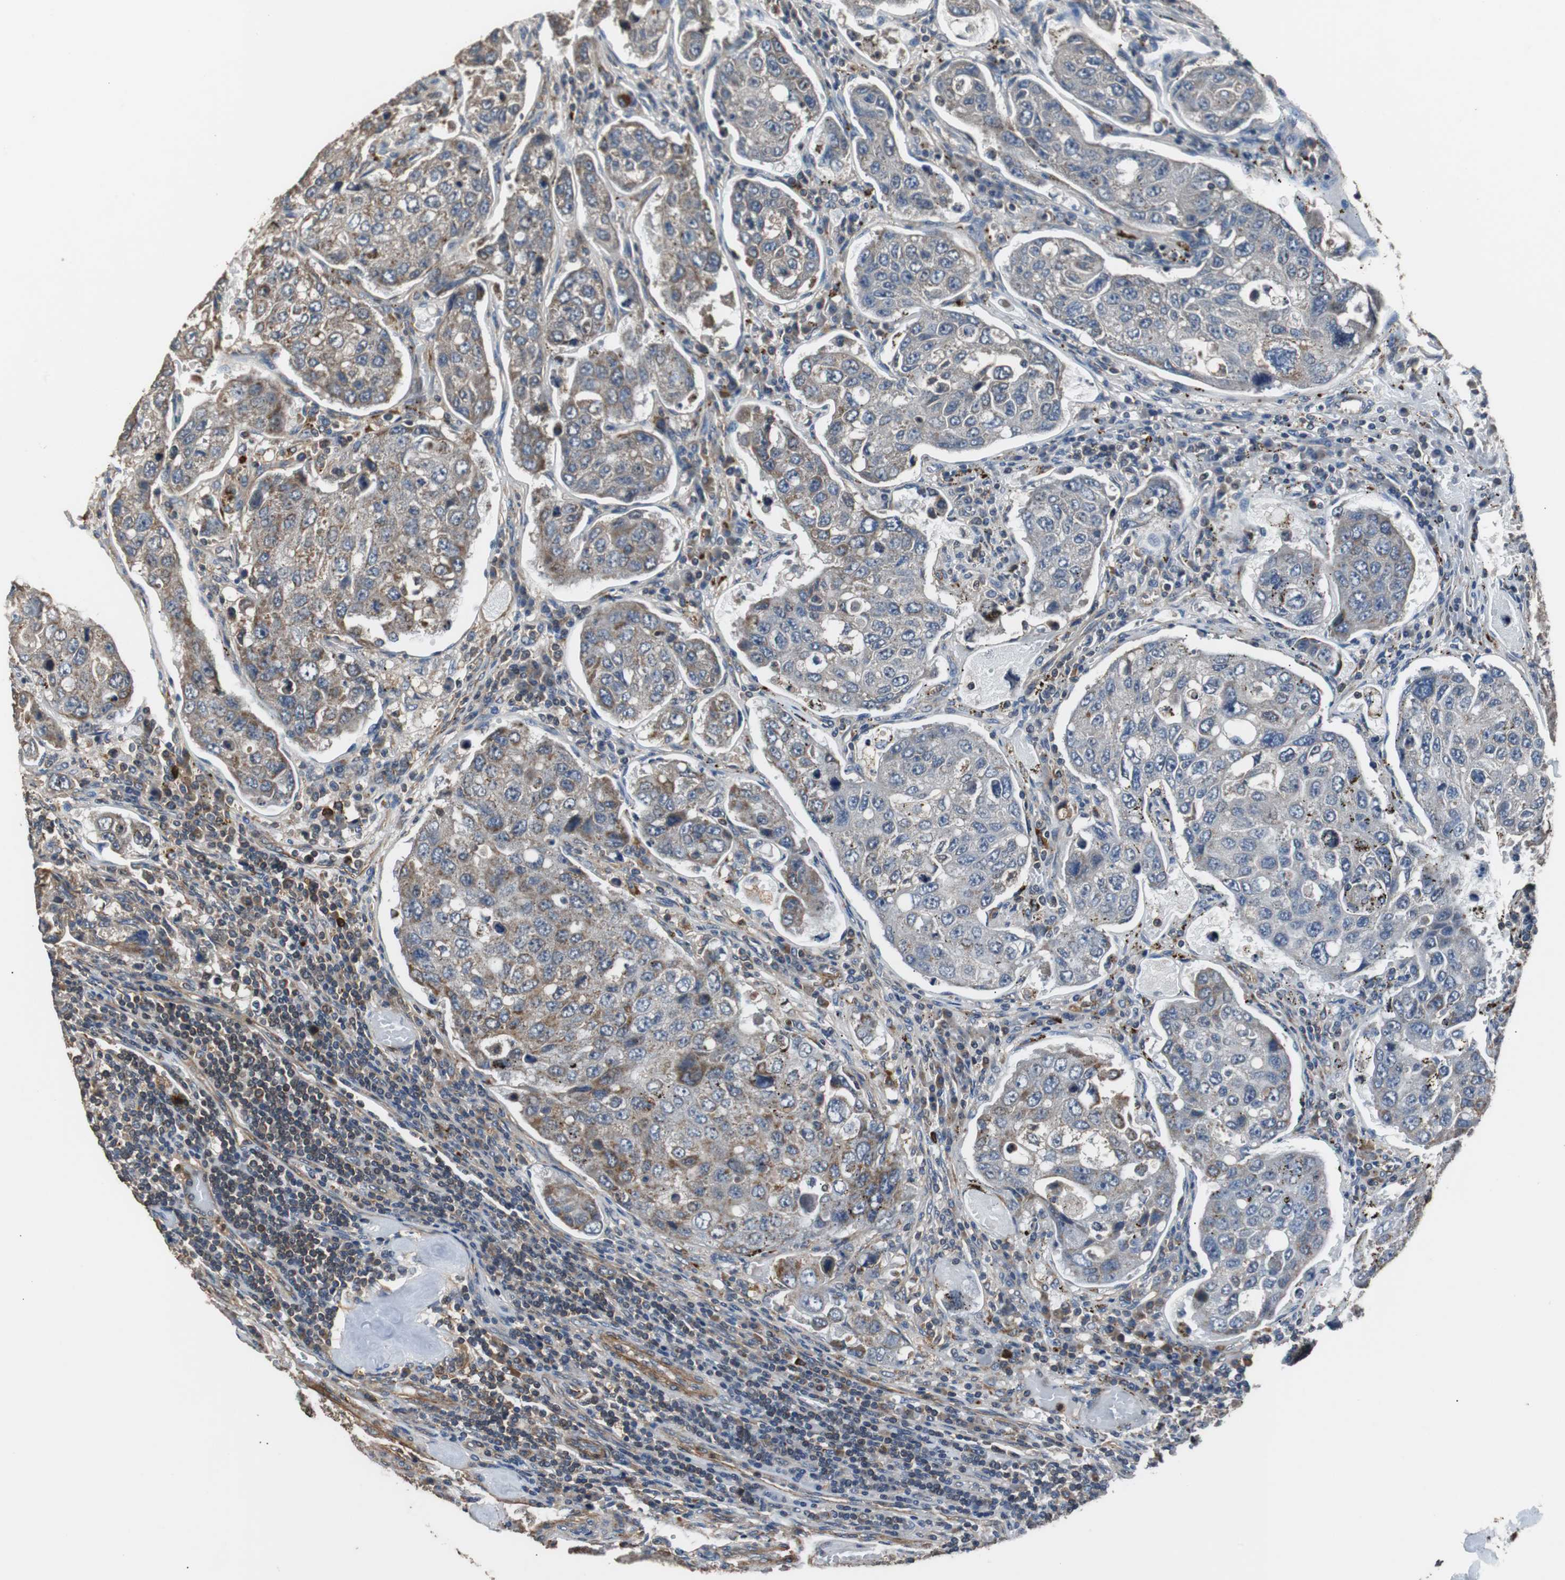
{"staining": {"intensity": "moderate", "quantity": "25%-75%", "location": "cytoplasmic/membranous"}, "tissue": "urothelial cancer", "cell_type": "Tumor cells", "image_type": "cancer", "snomed": [{"axis": "morphology", "description": "Urothelial carcinoma, High grade"}, {"axis": "topography", "description": "Lymph node"}, {"axis": "topography", "description": "Urinary bladder"}], "caption": "Human urothelial carcinoma (high-grade) stained for a protein (brown) reveals moderate cytoplasmic/membranous positive expression in approximately 25%-75% of tumor cells.", "gene": "PITRM1", "patient": {"sex": "male", "age": 51}}